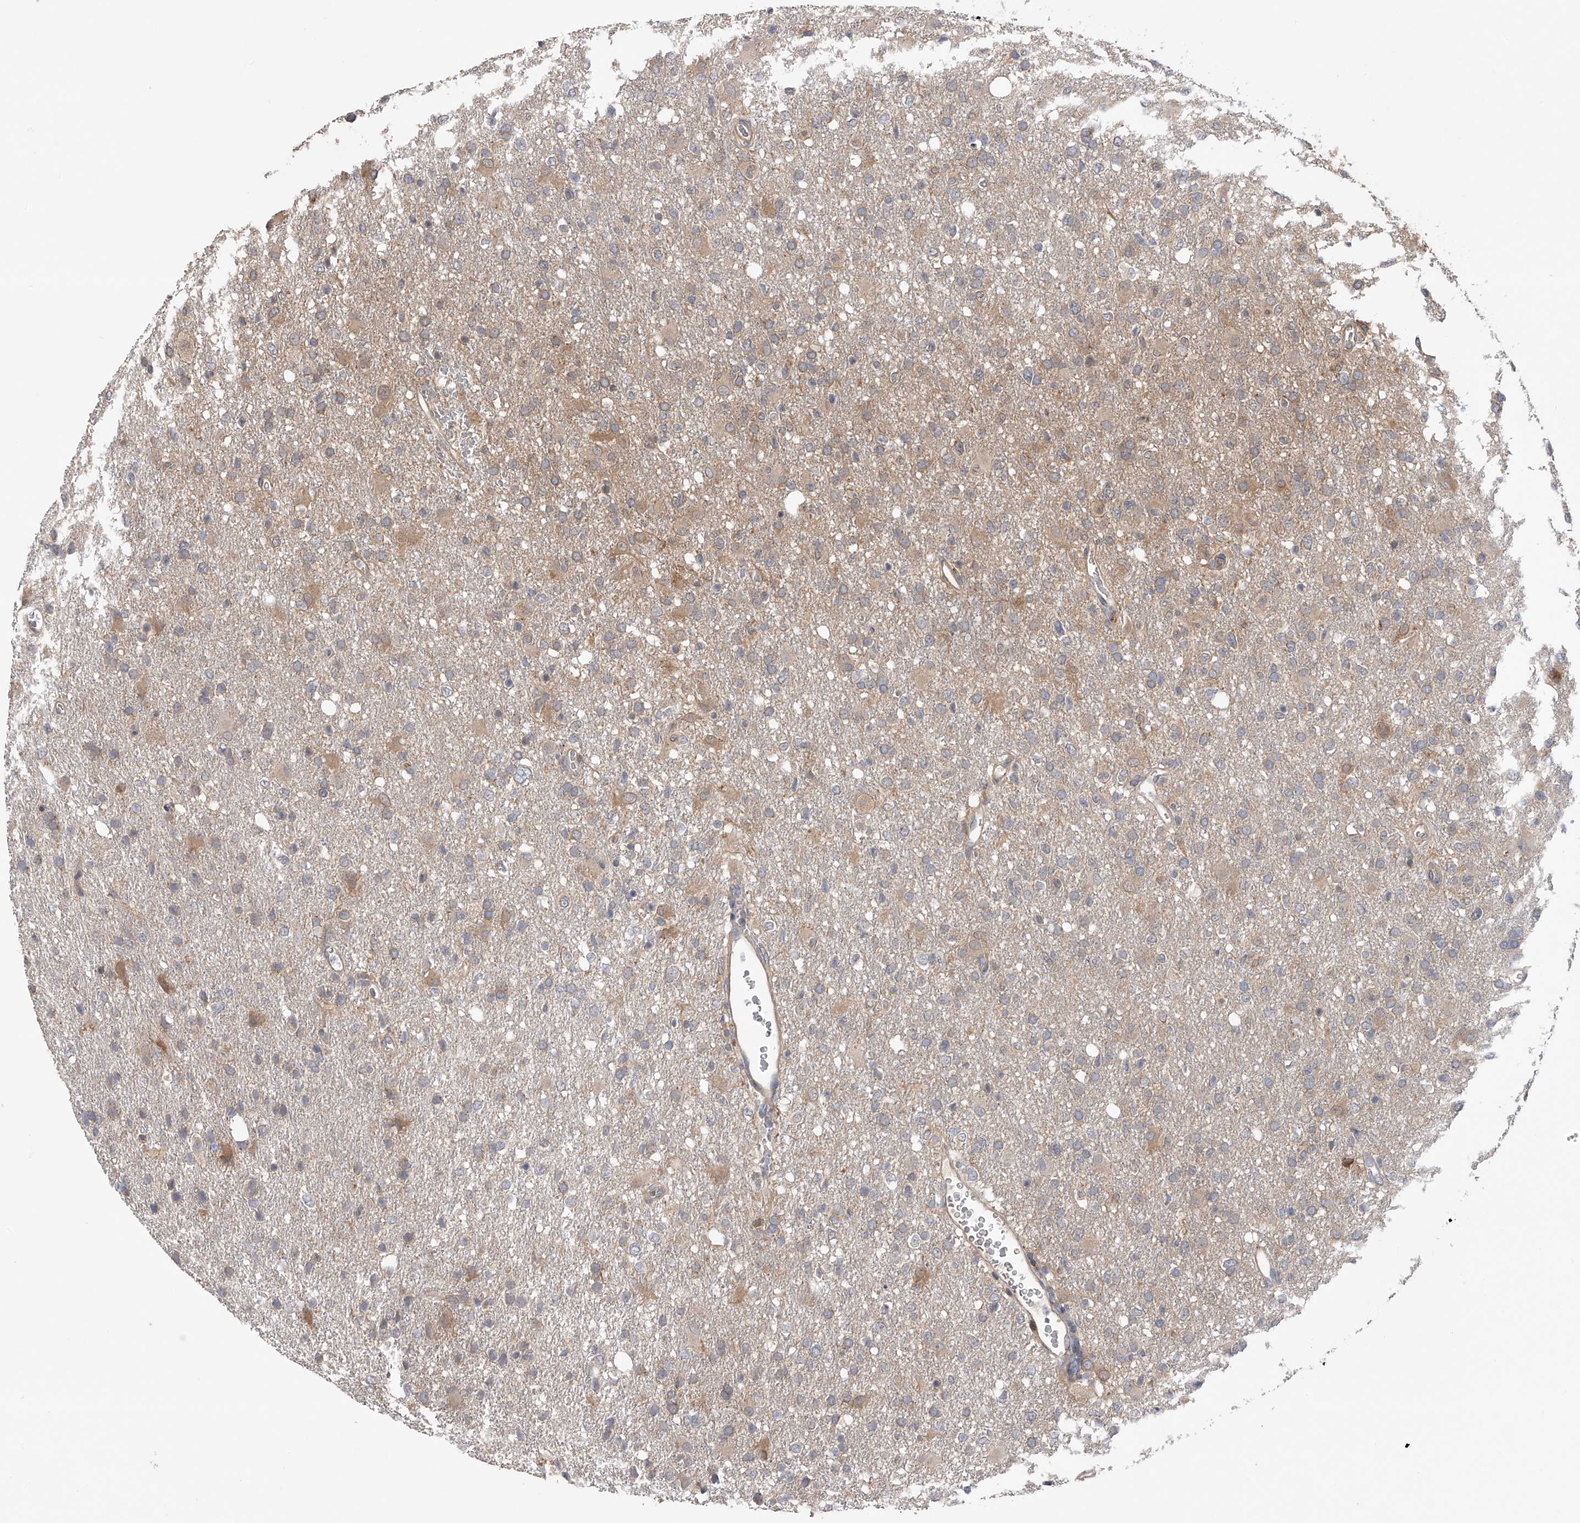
{"staining": {"intensity": "negative", "quantity": "none", "location": "none"}, "tissue": "glioma", "cell_type": "Tumor cells", "image_type": "cancer", "snomed": [{"axis": "morphology", "description": "Glioma, malignant, High grade"}, {"axis": "topography", "description": "Brain"}], "caption": "A micrograph of human malignant glioma (high-grade) is negative for staining in tumor cells.", "gene": "CFAP298", "patient": {"sex": "female", "age": 57}}